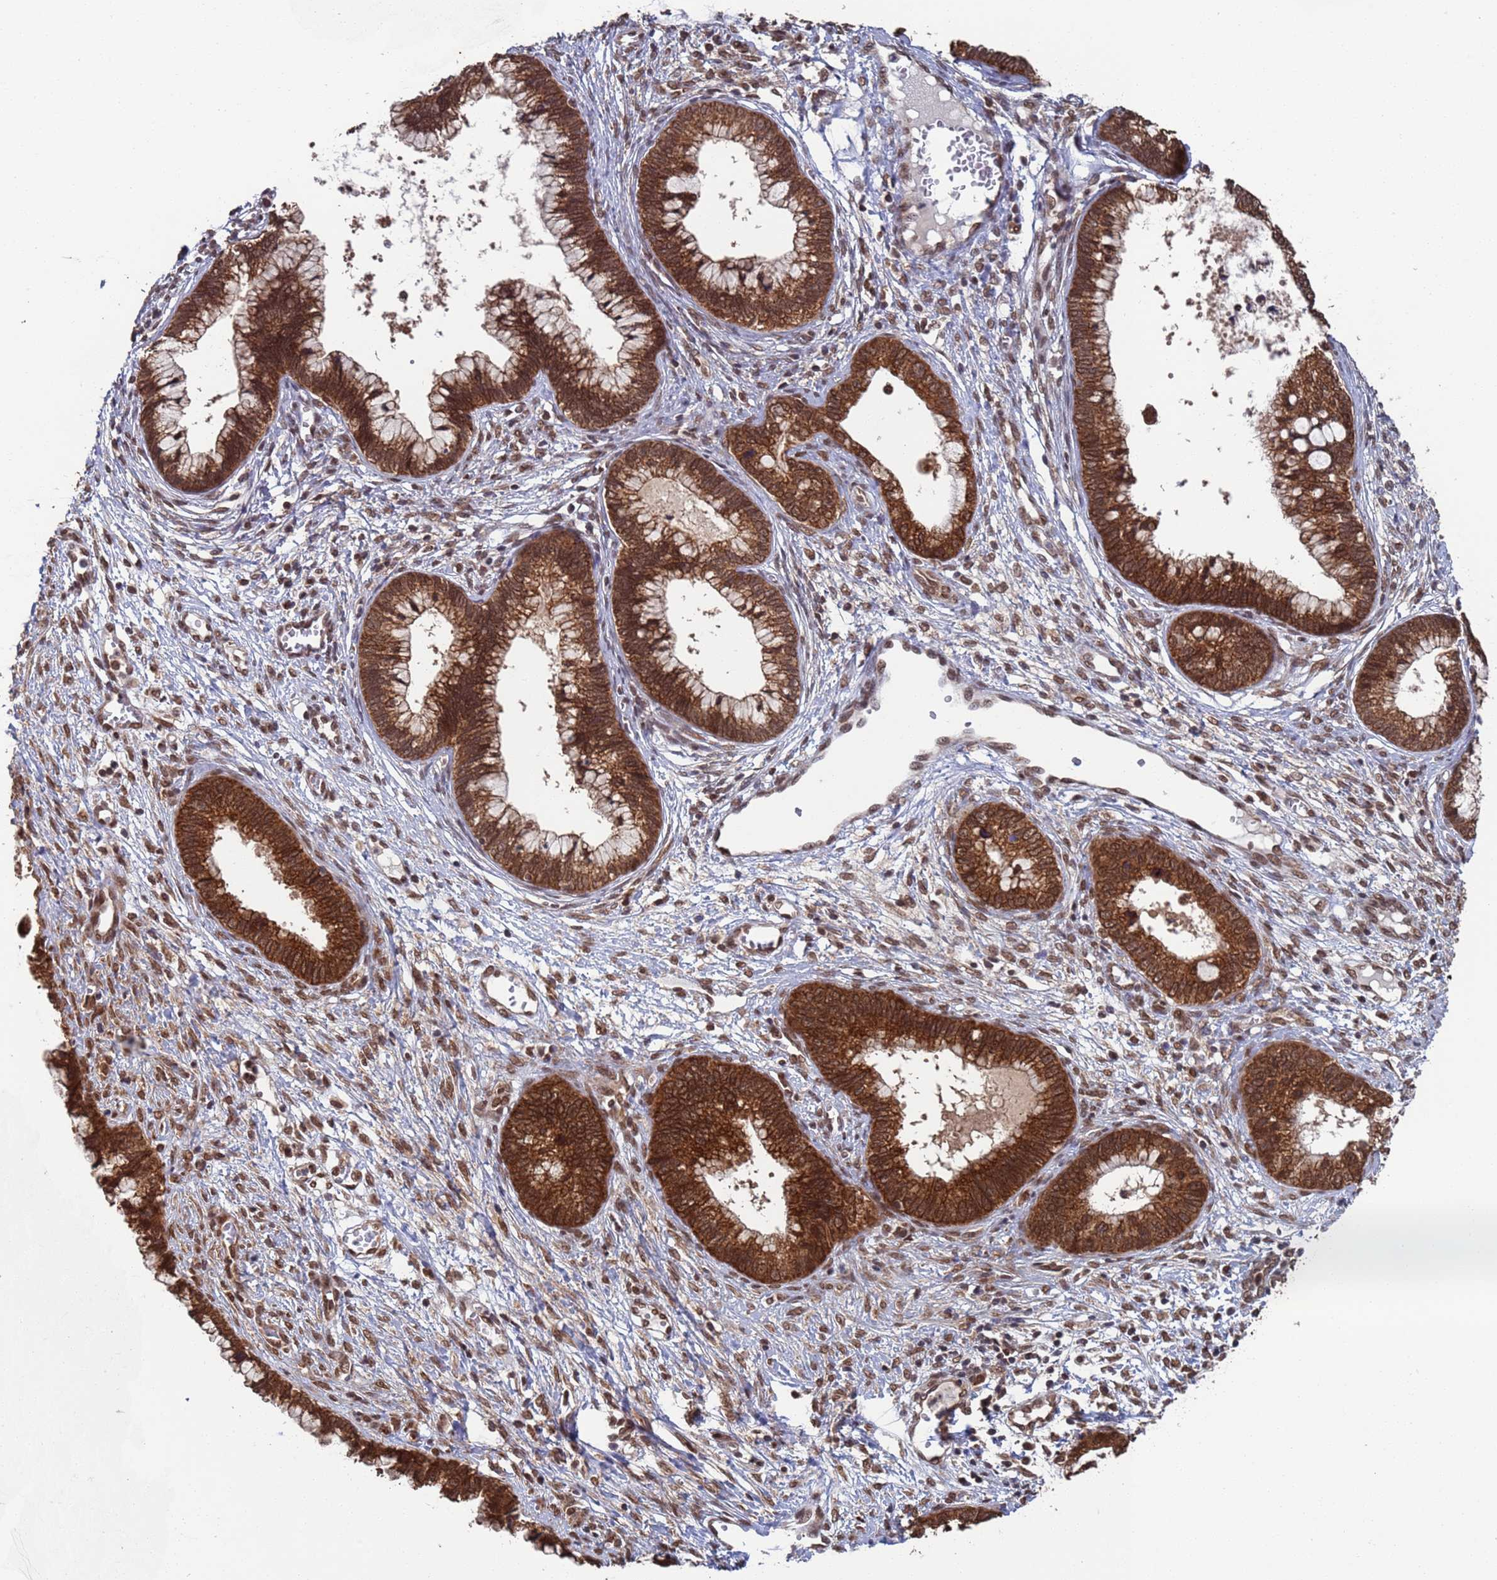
{"staining": {"intensity": "moderate", "quantity": ">75%", "location": "cytoplasmic/membranous,nuclear"}, "tissue": "cervical cancer", "cell_type": "Tumor cells", "image_type": "cancer", "snomed": [{"axis": "morphology", "description": "Adenocarcinoma, NOS"}, {"axis": "topography", "description": "Cervix"}], "caption": "The image demonstrates a brown stain indicating the presence of a protein in the cytoplasmic/membranous and nuclear of tumor cells in cervical cancer.", "gene": "FUBP3", "patient": {"sex": "female", "age": 44}}